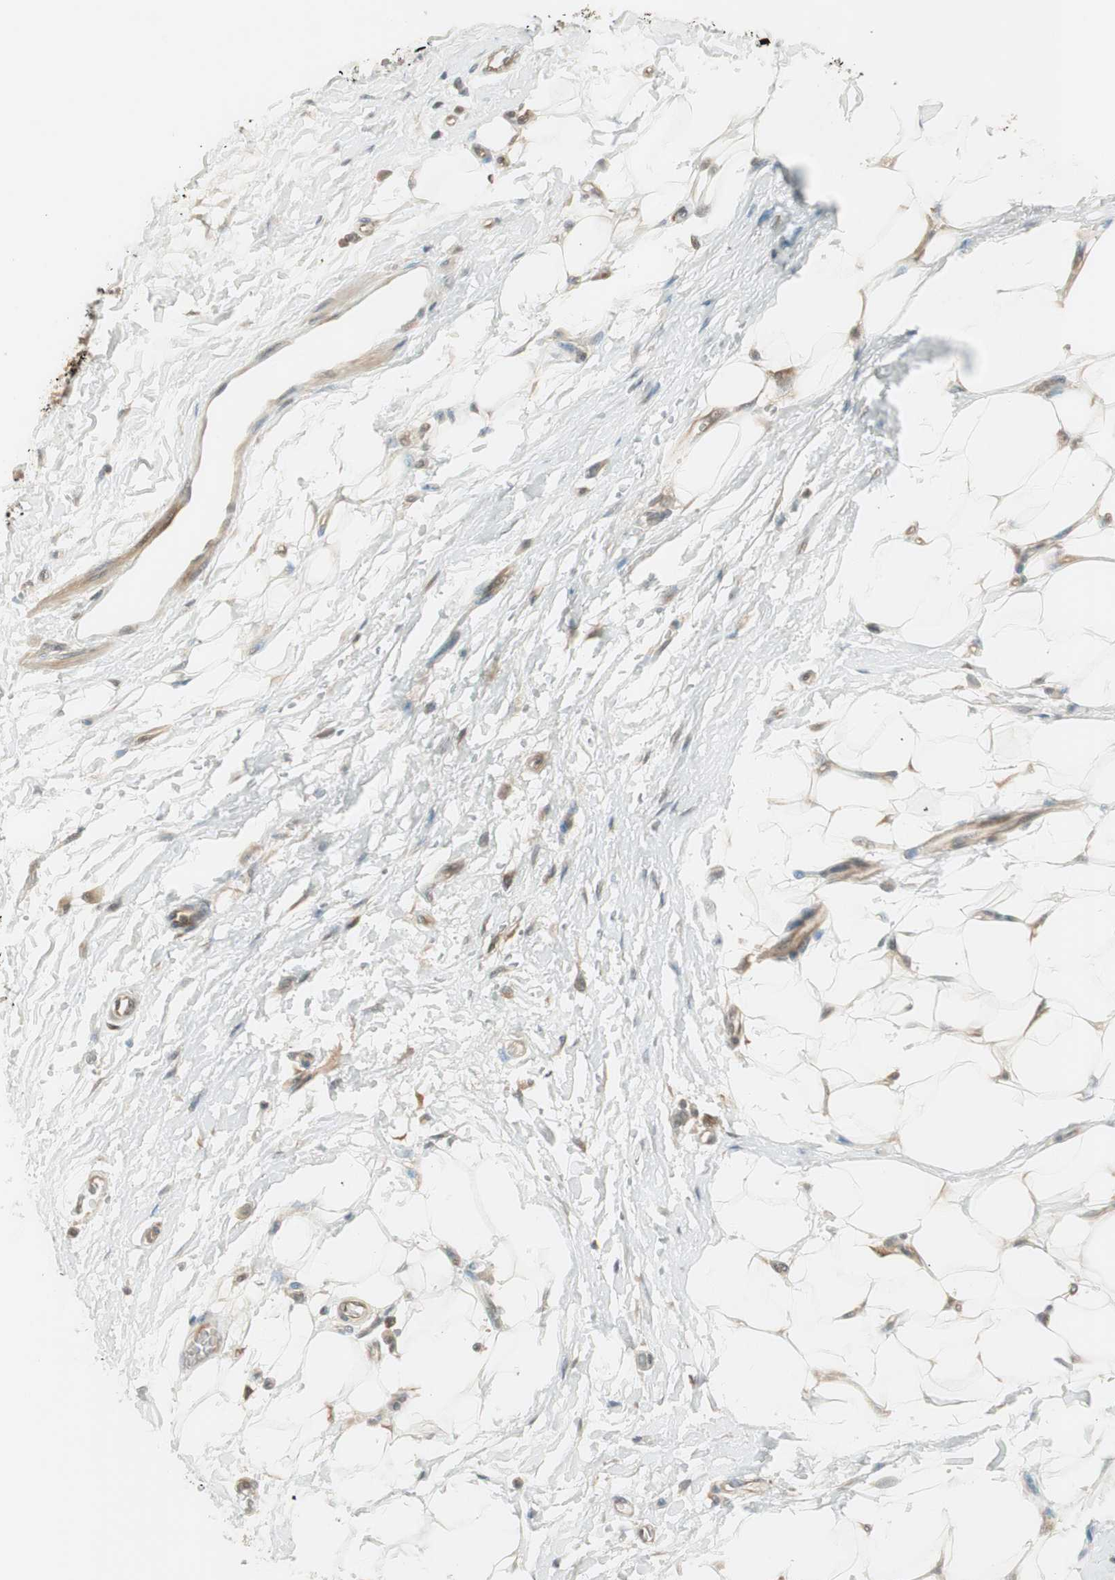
{"staining": {"intensity": "moderate", "quantity": ">75%", "location": "cytoplasmic/membranous"}, "tissue": "adipose tissue", "cell_type": "Adipocytes", "image_type": "normal", "snomed": [{"axis": "morphology", "description": "Normal tissue, NOS"}, {"axis": "morphology", "description": "Urothelial carcinoma, High grade"}, {"axis": "topography", "description": "Vascular tissue"}, {"axis": "topography", "description": "Urinary bladder"}], "caption": "Immunohistochemistry (IHC) staining of unremarkable adipose tissue, which demonstrates medium levels of moderate cytoplasmic/membranous expression in approximately >75% of adipocytes indicating moderate cytoplasmic/membranous protein expression. The staining was performed using DAB (brown) for protein detection and nuclei were counterstained in hematoxylin (blue).", "gene": "IPO5", "patient": {"sex": "female", "age": 56}}